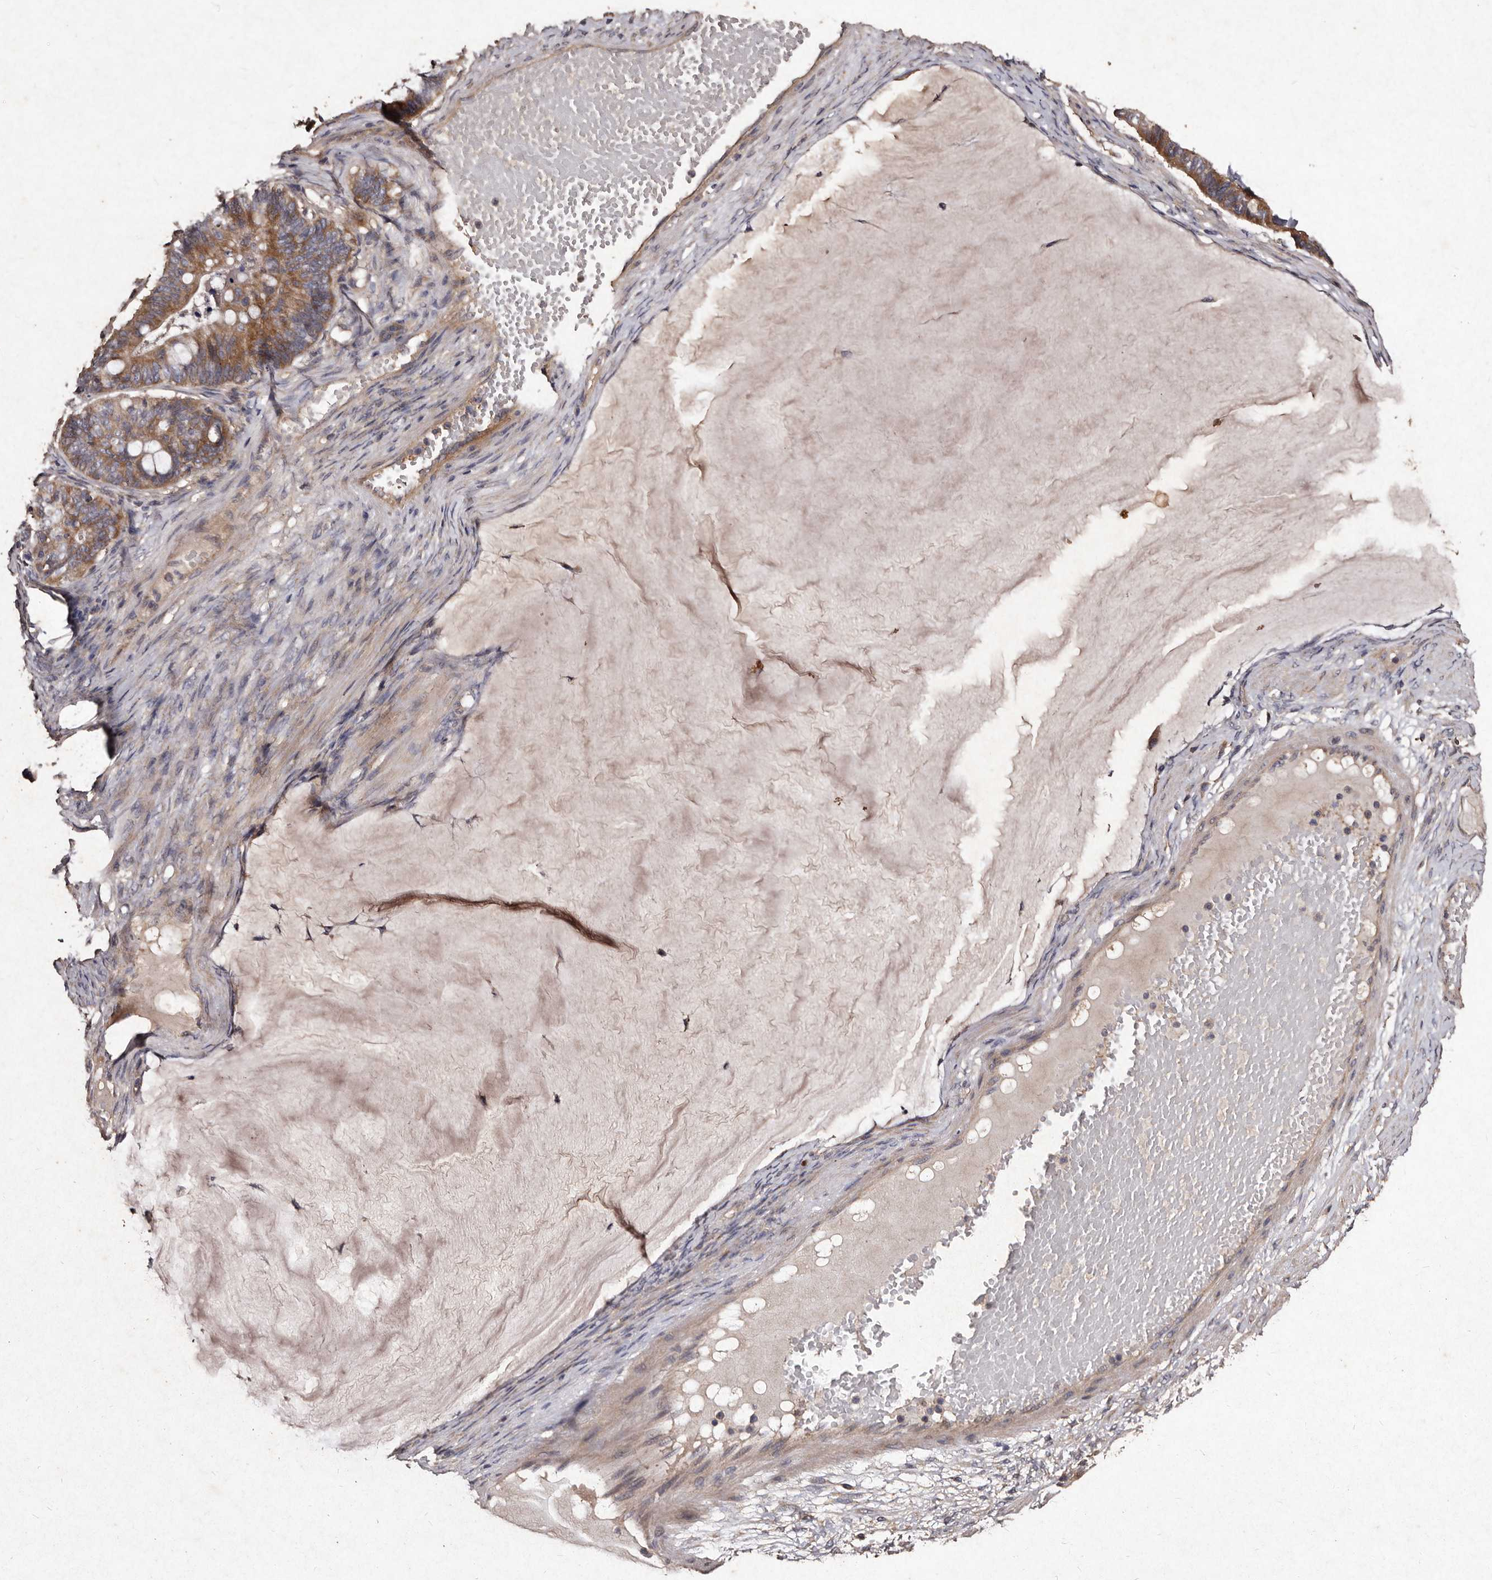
{"staining": {"intensity": "moderate", "quantity": ">75%", "location": "cytoplasmic/membranous"}, "tissue": "ovarian cancer", "cell_type": "Tumor cells", "image_type": "cancer", "snomed": [{"axis": "morphology", "description": "Cystadenocarcinoma, mucinous, NOS"}, {"axis": "topography", "description": "Ovary"}], "caption": "The immunohistochemical stain shows moderate cytoplasmic/membranous staining in tumor cells of ovarian cancer (mucinous cystadenocarcinoma) tissue.", "gene": "TFB1M", "patient": {"sex": "female", "age": 61}}